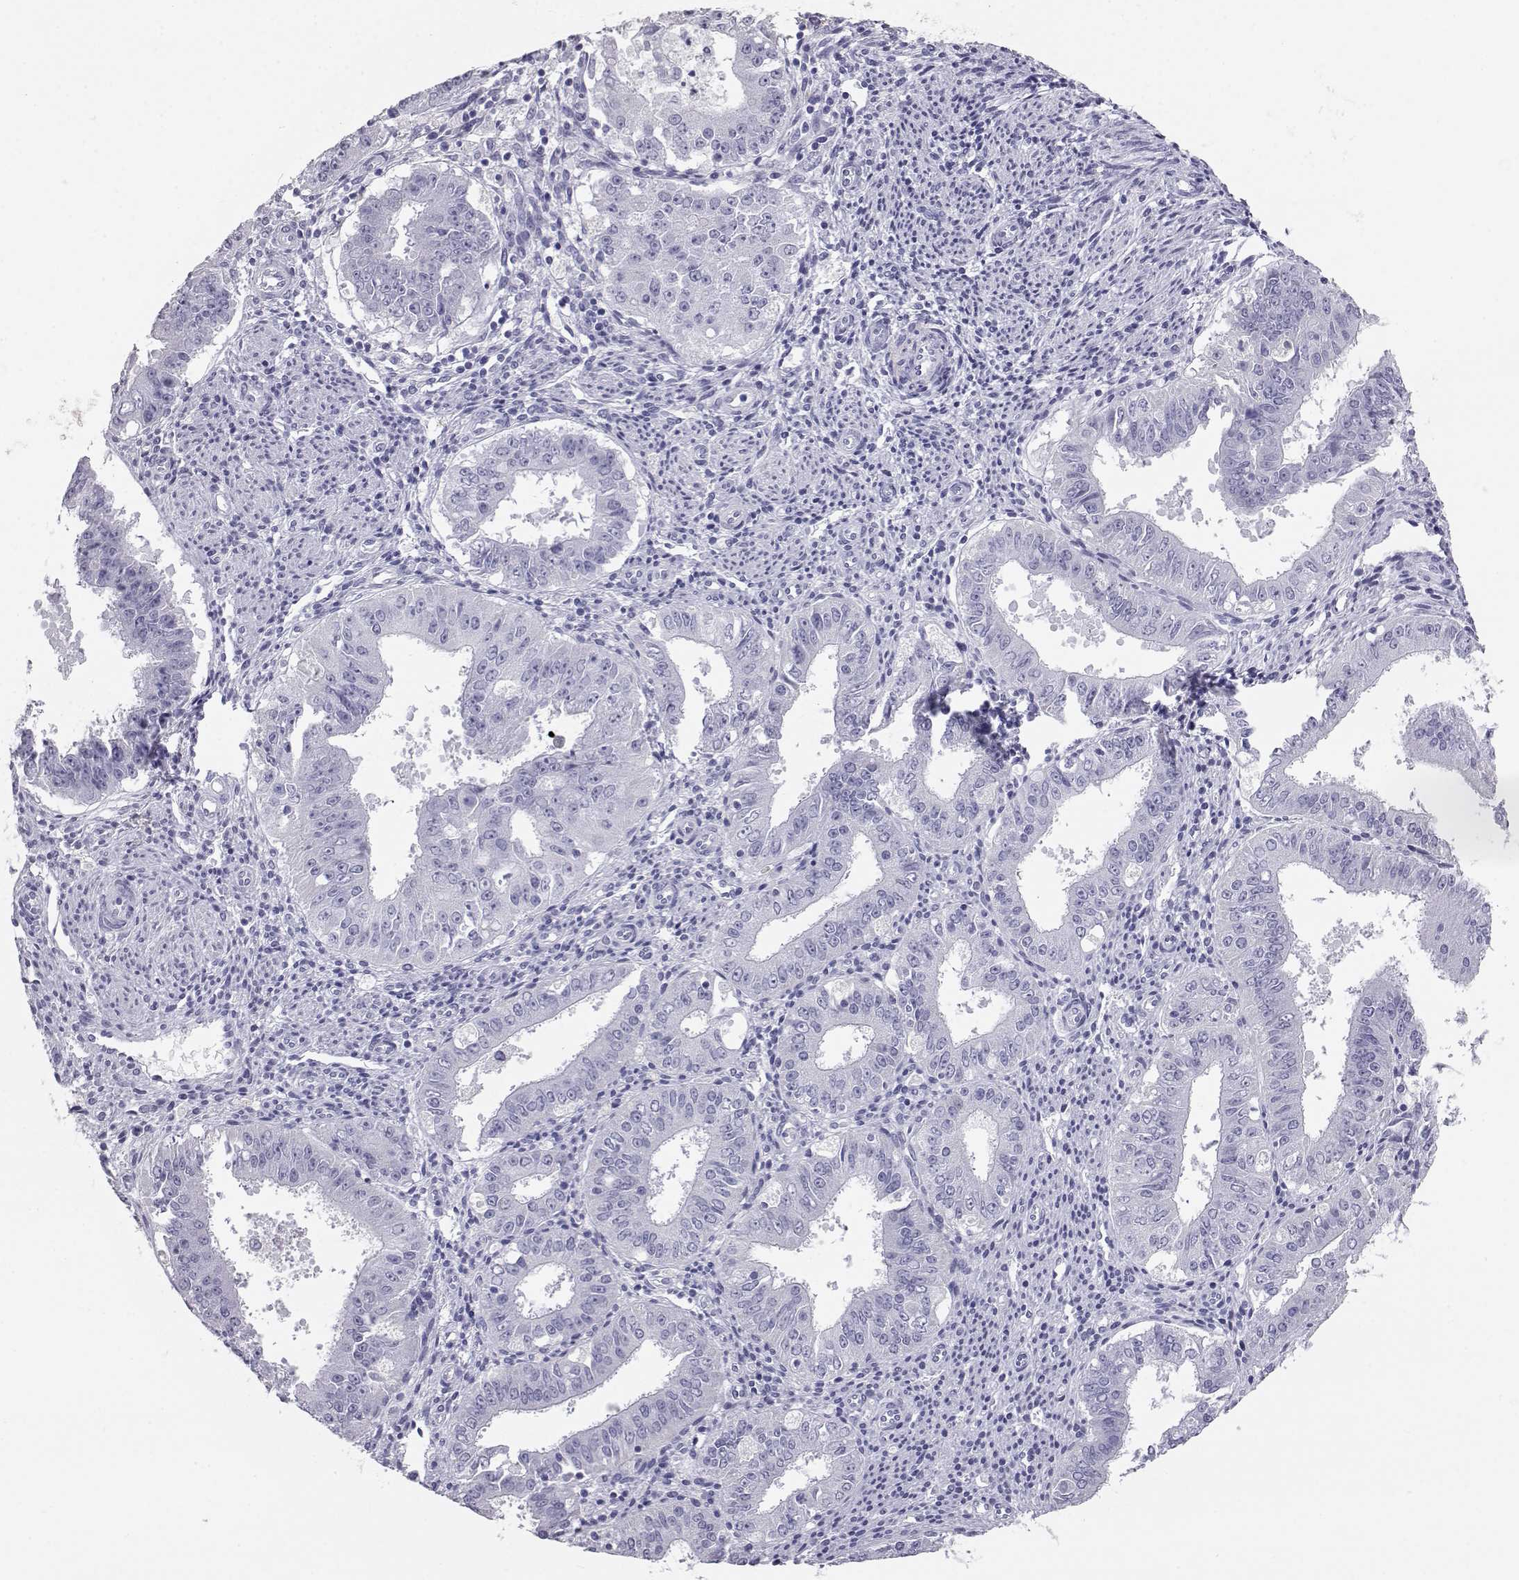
{"staining": {"intensity": "negative", "quantity": "none", "location": "none"}, "tissue": "ovarian cancer", "cell_type": "Tumor cells", "image_type": "cancer", "snomed": [{"axis": "morphology", "description": "Carcinoma, endometroid"}, {"axis": "topography", "description": "Ovary"}], "caption": "The image shows no staining of tumor cells in endometroid carcinoma (ovarian).", "gene": "ITLN2", "patient": {"sex": "female", "age": 42}}